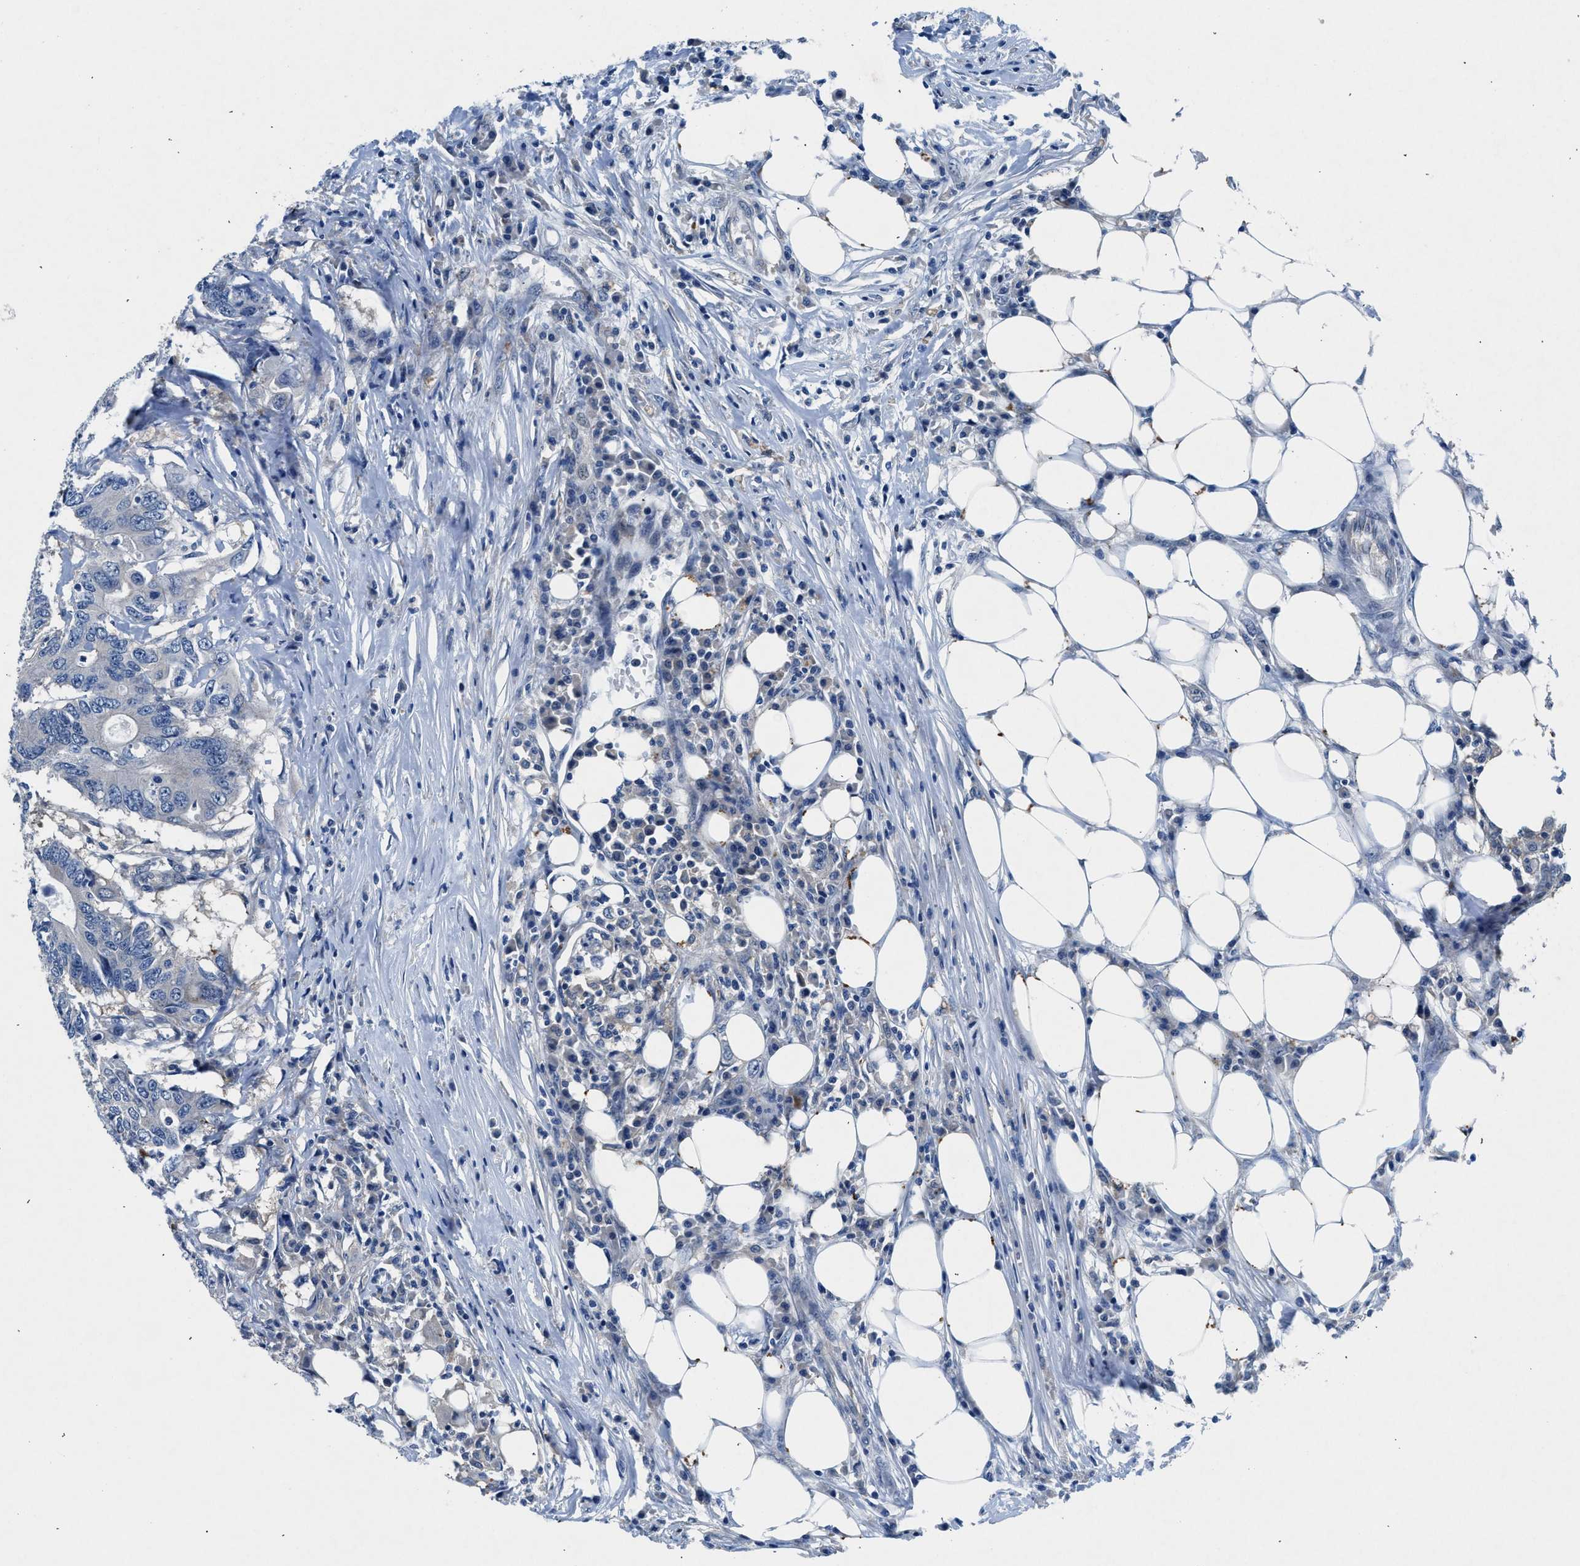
{"staining": {"intensity": "negative", "quantity": "none", "location": "none"}, "tissue": "colorectal cancer", "cell_type": "Tumor cells", "image_type": "cancer", "snomed": [{"axis": "morphology", "description": "Adenocarcinoma, NOS"}, {"axis": "topography", "description": "Colon"}], "caption": "This is an immunohistochemistry image of colorectal adenocarcinoma. There is no expression in tumor cells.", "gene": "COPS2", "patient": {"sex": "male", "age": 71}}